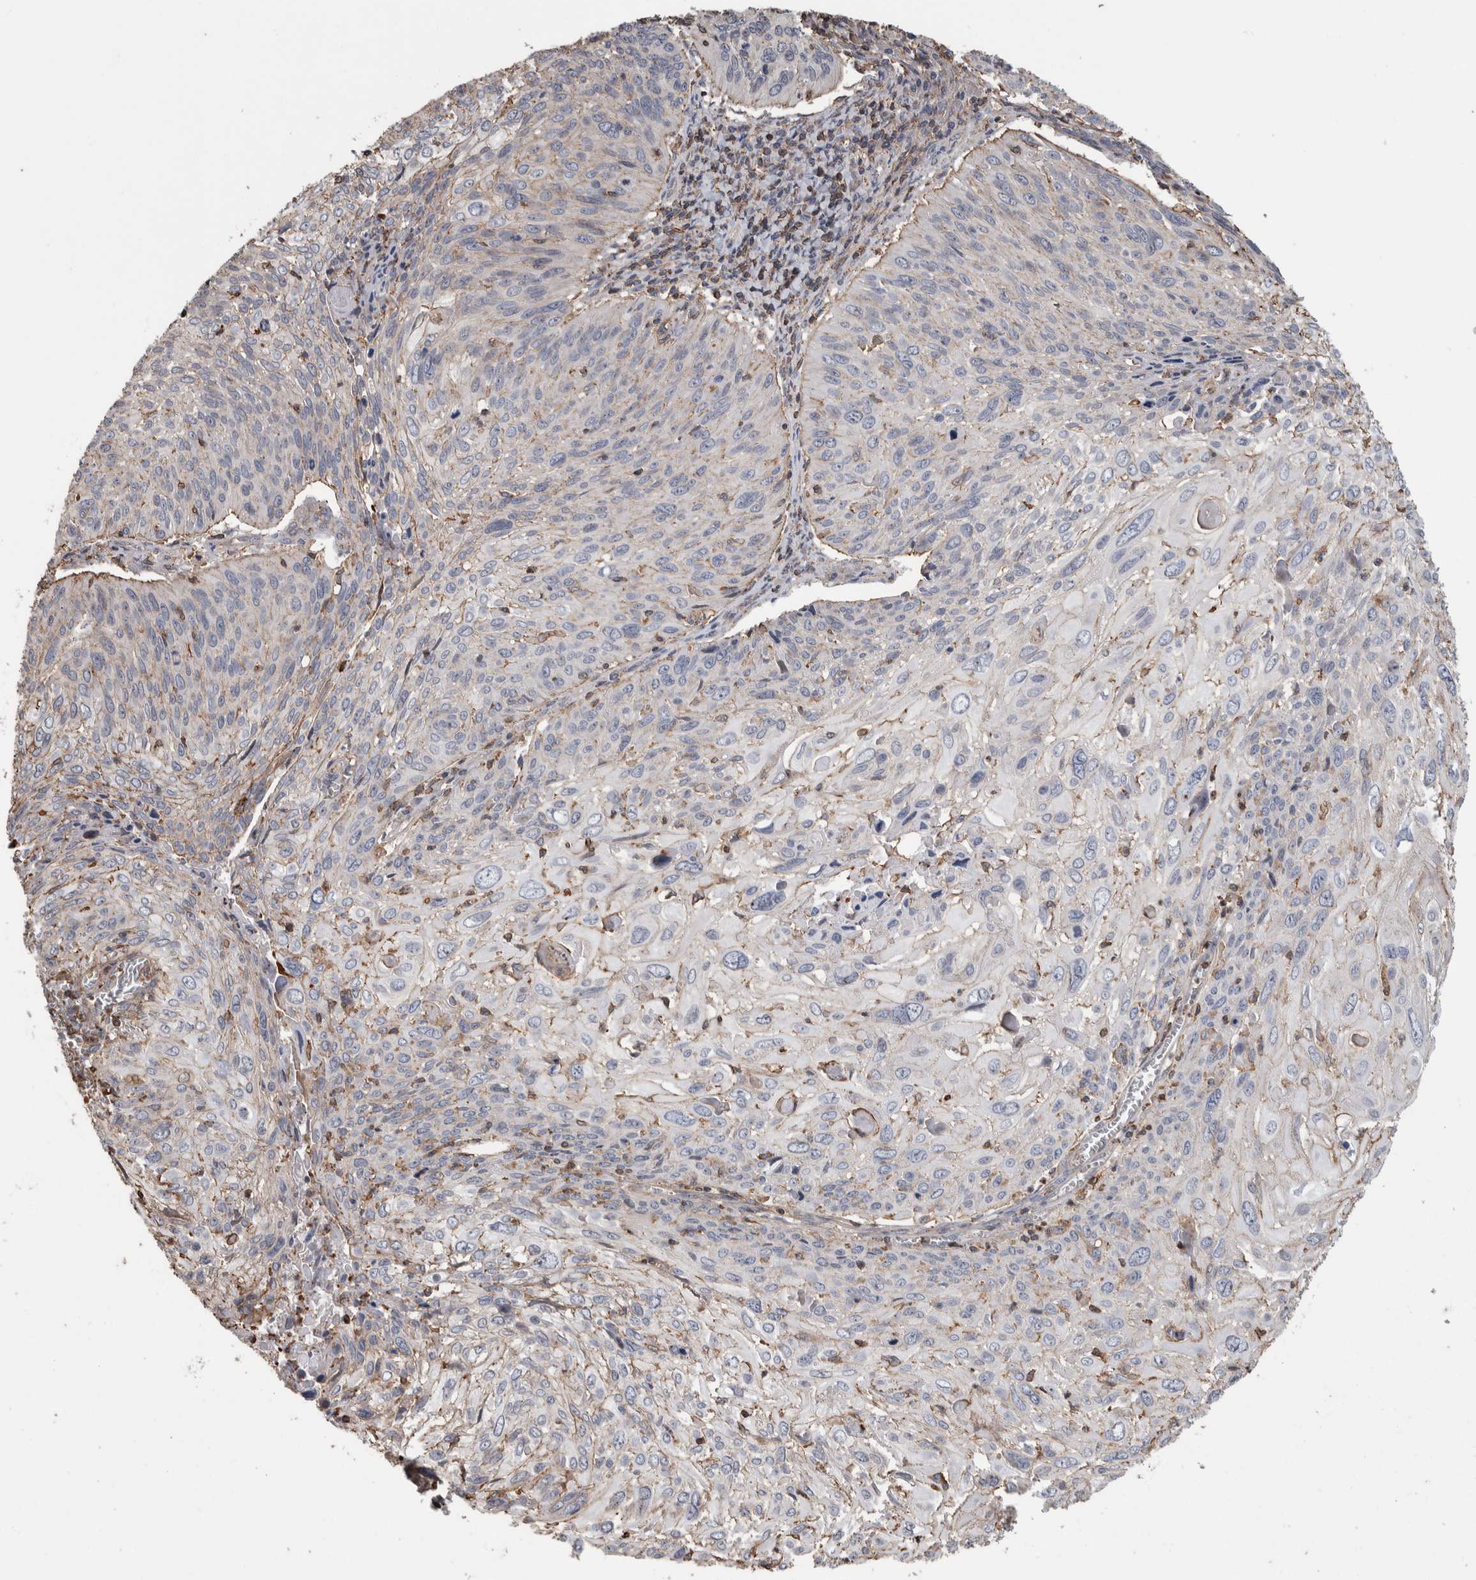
{"staining": {"intensity": "weak", "quantity": "<25%", "location": "cytoplasmic/membranous"}, "tissue": "cervical cancer", "cell_type": "Tumor cells", "image_type": "cancer", "snomed": [{"axis": "morphology", "description": "Squamous cell carcinoma, NOS"}, {"axis": "topography", "description": "Cervix"}], "caption": "Immunohistochemistry histopathology image of neoplastic tissue: cervical cancer stained with DAB (3,3'-diaminobenzidine) demonstrates no significant protein positivity in tumor cells.", "gene": "ENPP2", "patient": {"sex": "female", "age": 51}}